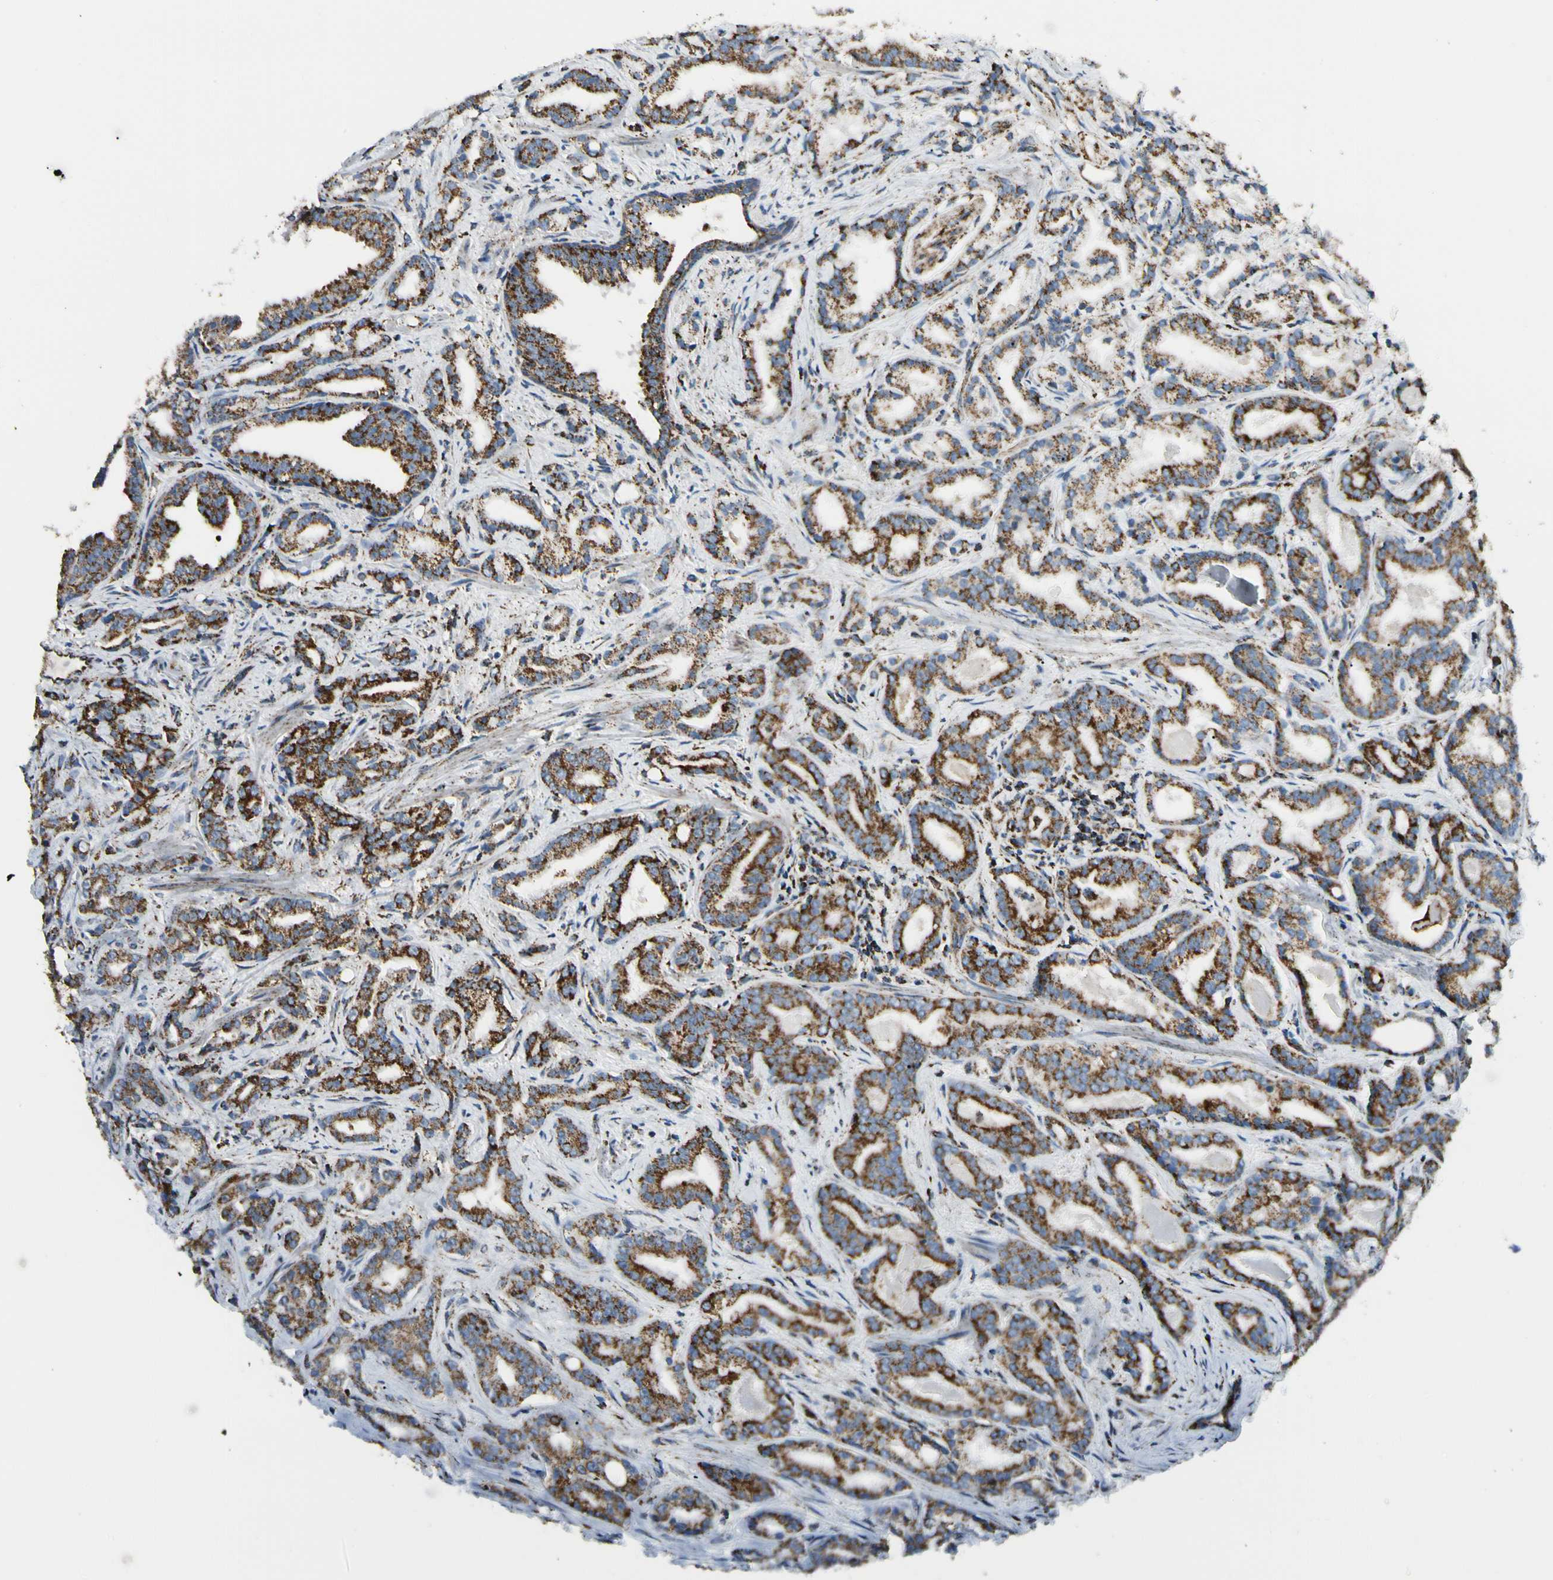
{"staining": {"intensity": "strong", "quantity": ">75%", "location": "cytoplasmic/membranous"}, "tissue": "prostate cancer", "cell_type": "Tumor cells", "image_type": "cancer", "snomed": [{"axis": "morphology", "description": "Adenocarcinoma, Low grade"}, {"axis": "topography", "description": "Prostate"}], "caption": "Protein expression analysis of low-grade adenocarcinoma (prostate) demonstrates strong cytoplasmic/membranous expression in about >75% of tumor cells.", "gene": "ME2", "patient": {"sex": "male", "age": 63}}